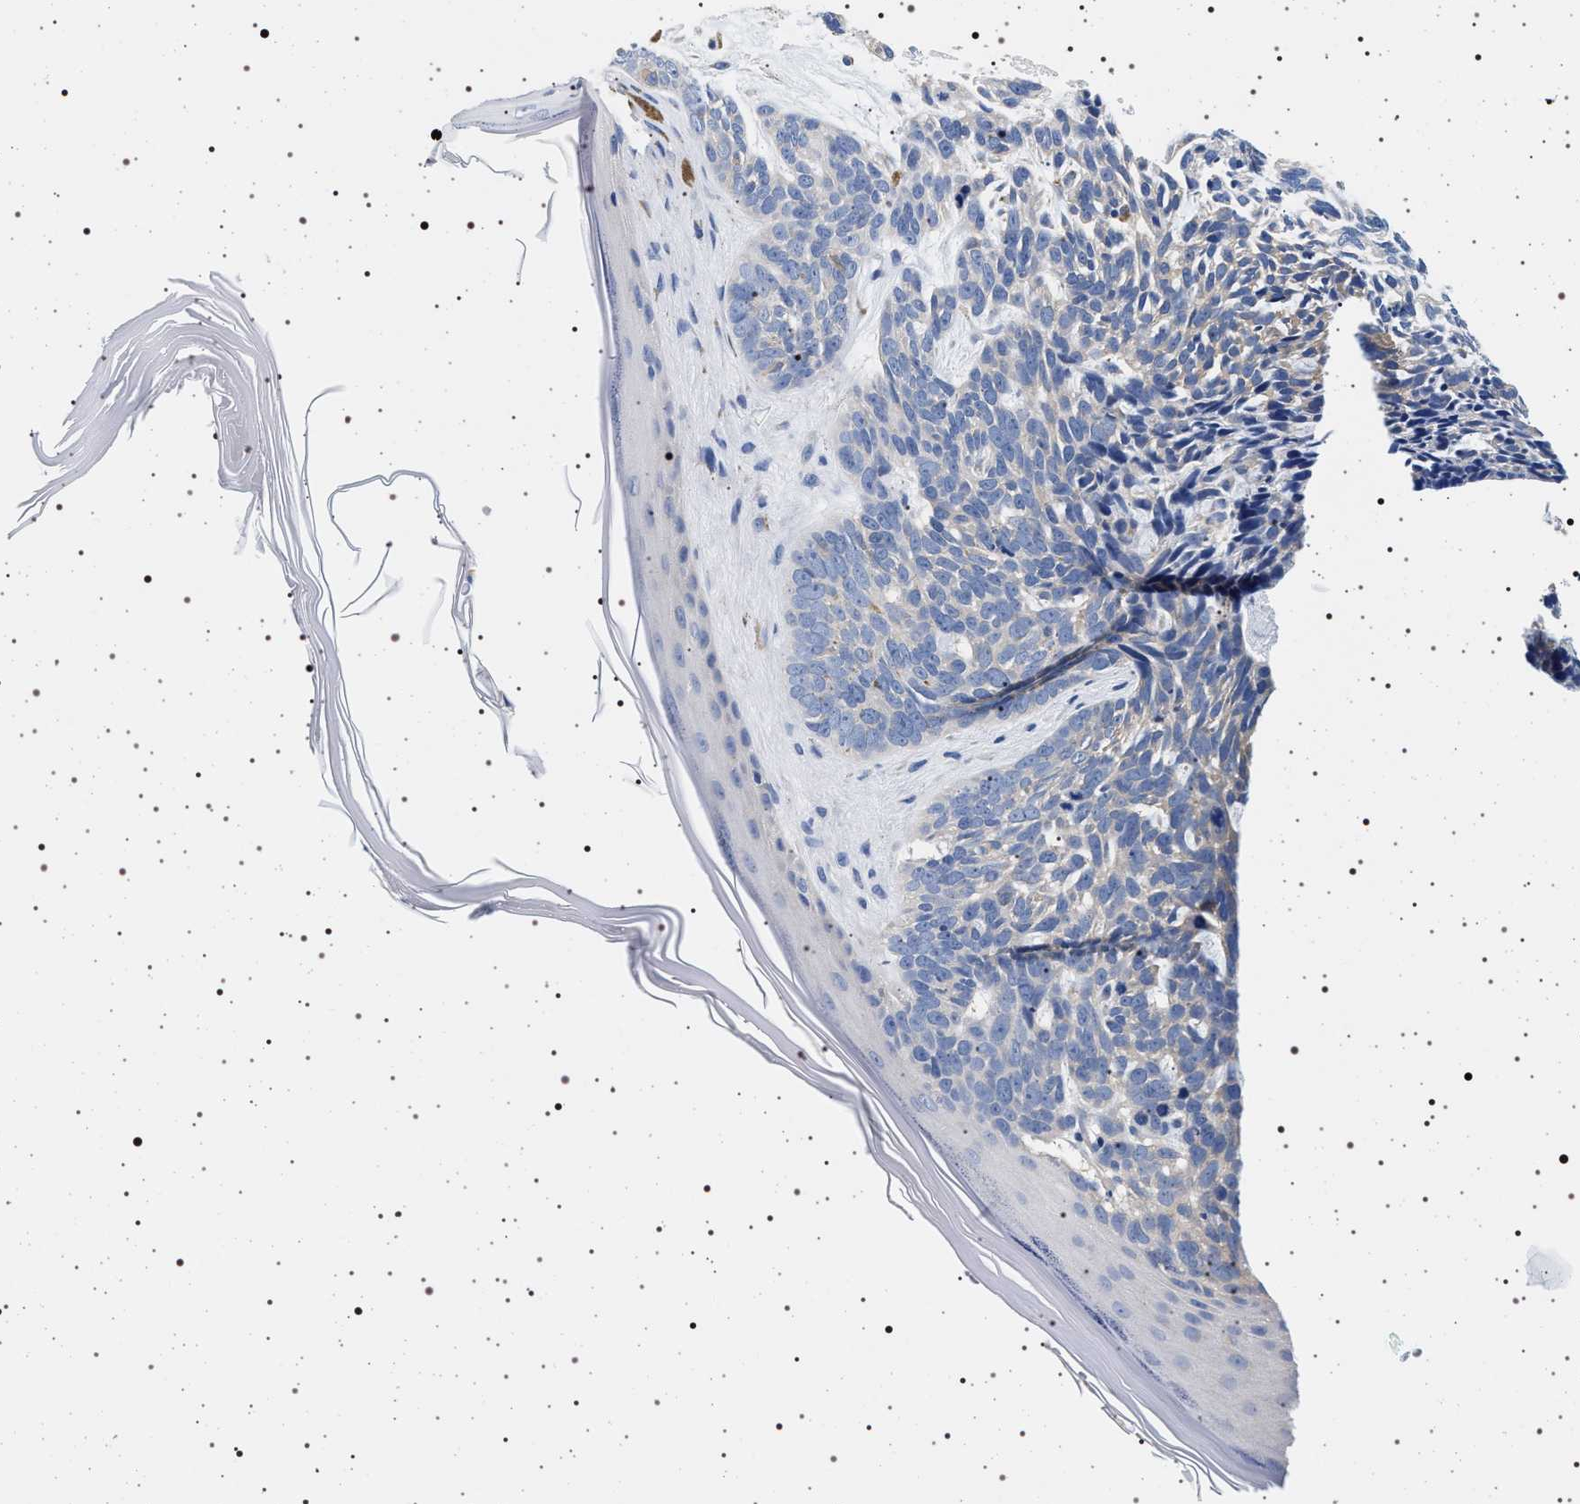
{"staining": {"intensity": "weak", "quantity": "<25%", "location": "cytoplasmic/membranous"}, "tissue": "skin cancer", "cell_type": "Tumor cells", "image_type": "cancer", "snomed": [{"axis": "morphology", "description": "Basal cell carcinoma"}, {"axis": "topography", "description": "Skin"}, {"axis": "topography", "description": "Skin of head"}], "caption": "This is an IHC micrograph of human basal cell carcinoma (skin). There is no staining in tumor cells.", "gene": "HSD17B1", "patient": {"sex": "female", "age": 85}}